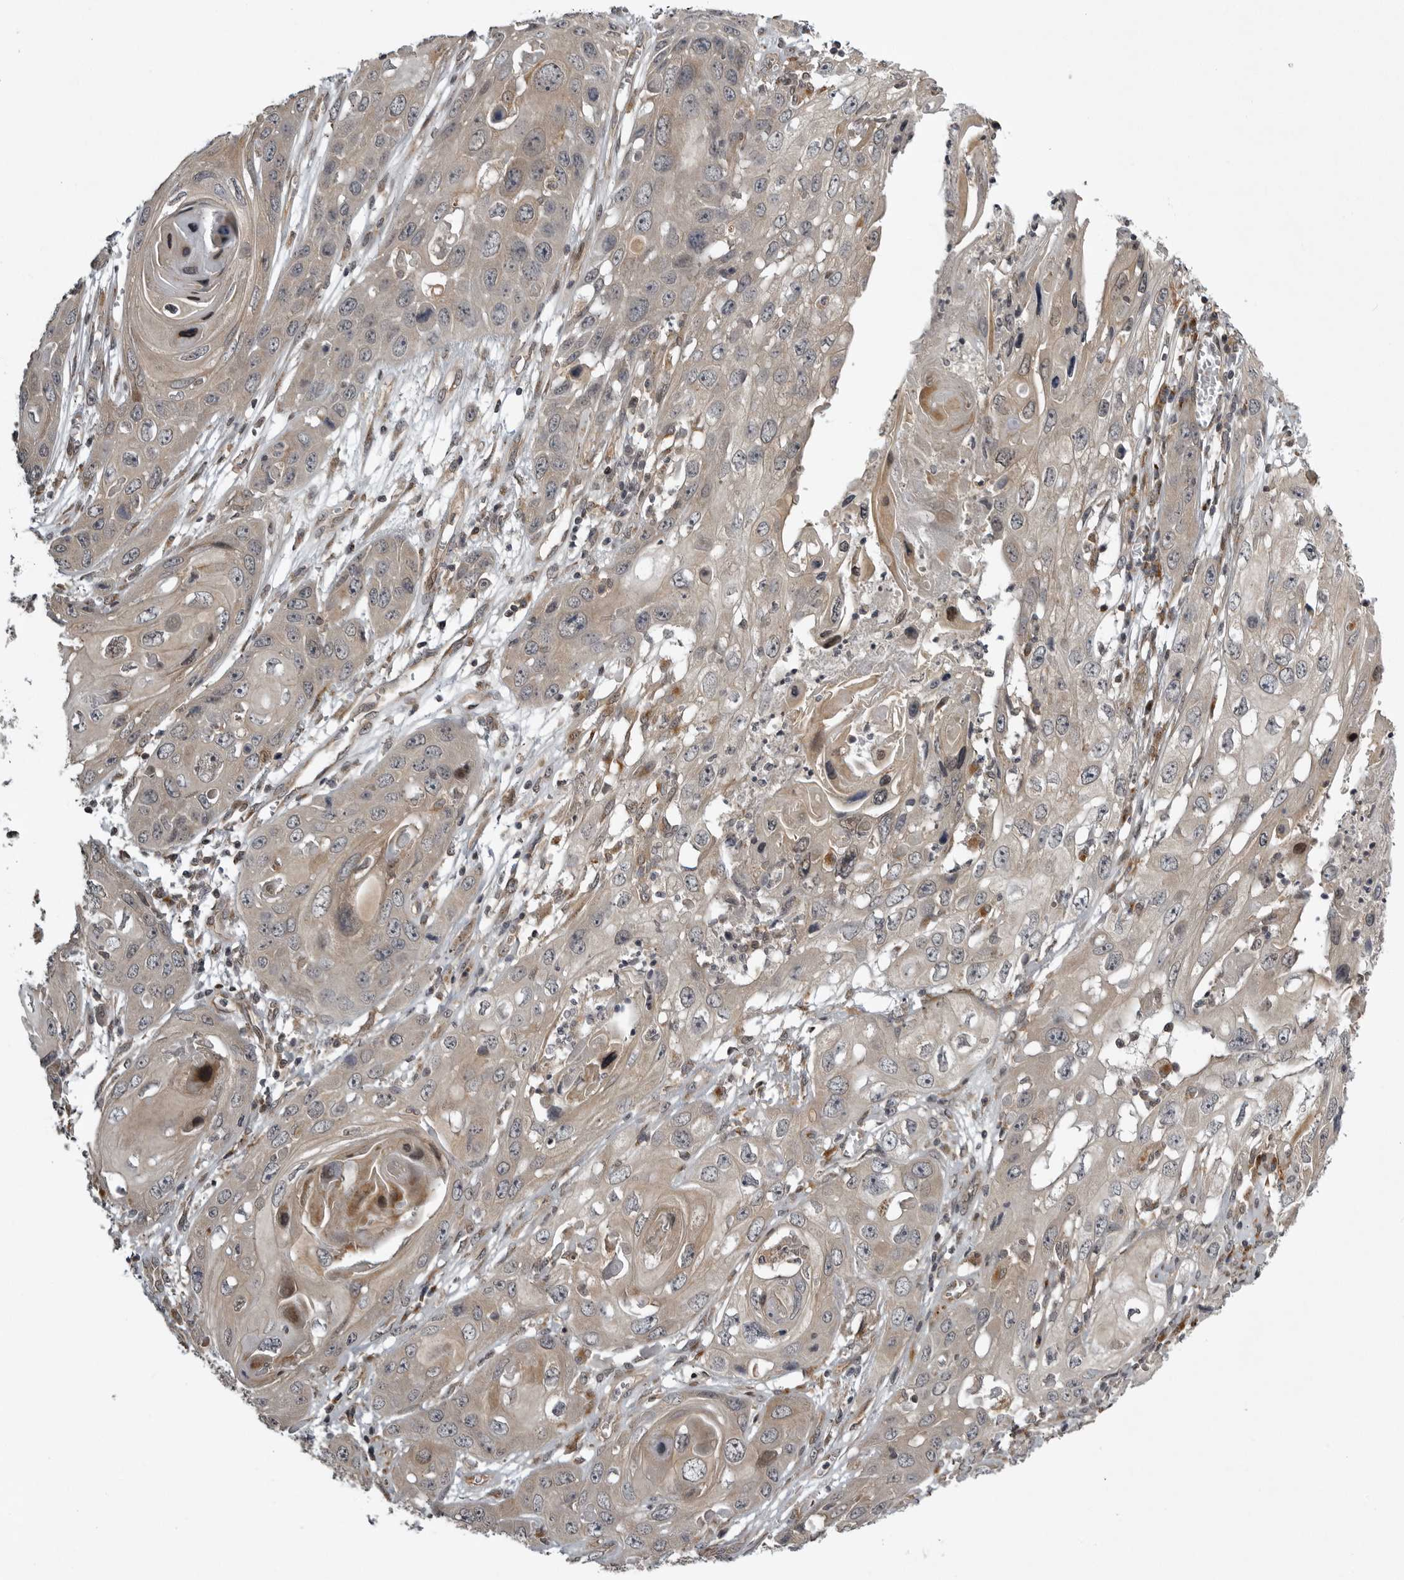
{"staining": {"intensity": "weak", "quantity": ">75%", "location": "cytoplasmic/membranous"}, "tissue": "skin cancer", "cell_type": "Tumor cells", "image_type": "cancer", "snomed": [{"axis": "morphology", "description": "Squamous cell carcinoma, NOS"}, {"axis": "topography", "description": "Skin"}], "caption": "Protein expression analysis of skin cancer displays weak cytoplasmic/membranous positivity in about >75% of tumor cells. (Brightfield microscopy of DAB IHC at high magnification).", "gene": "SNX16", "patient": {"sex": "male", "age": 55}}